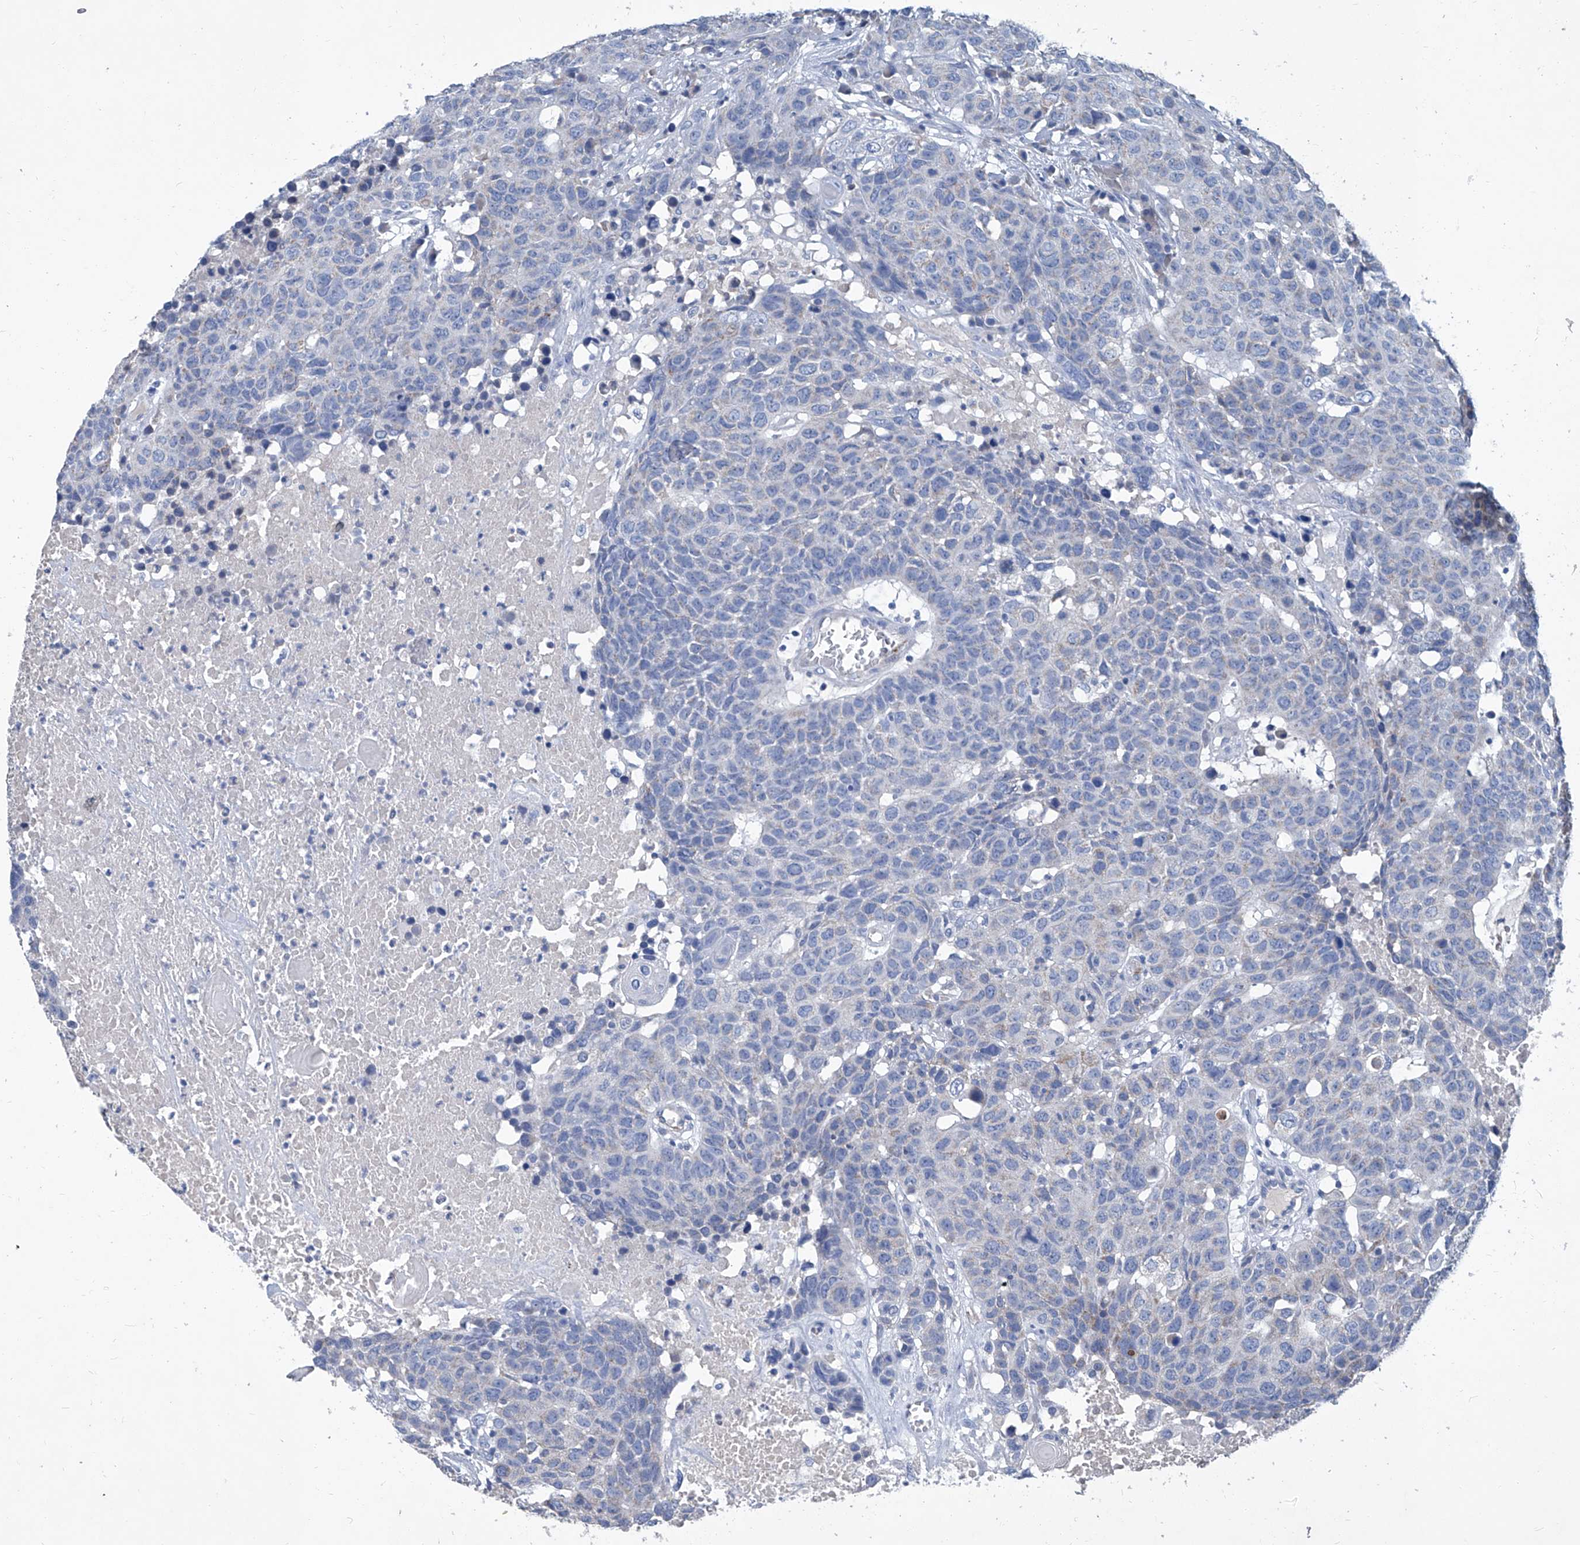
{"staining": {"intensity": "negative", "quantity": "none", "location": "none"}, "tissue": "head and neck cancer", "cell_type": "Tumor cells", "image_type": "cancer", "snomed": [{"axis": "morphology", "description": "Squamous cell carcinoma, NOS"}, {"axis": "topography", "description": "Head-Neck"}], "caption": "This is an IHC image of human squamous cell carcinoma (head and neck). There is no expression in tumor cells.", "gene": "MTARC1", "patient": {"sex": "male", "age": 66}}